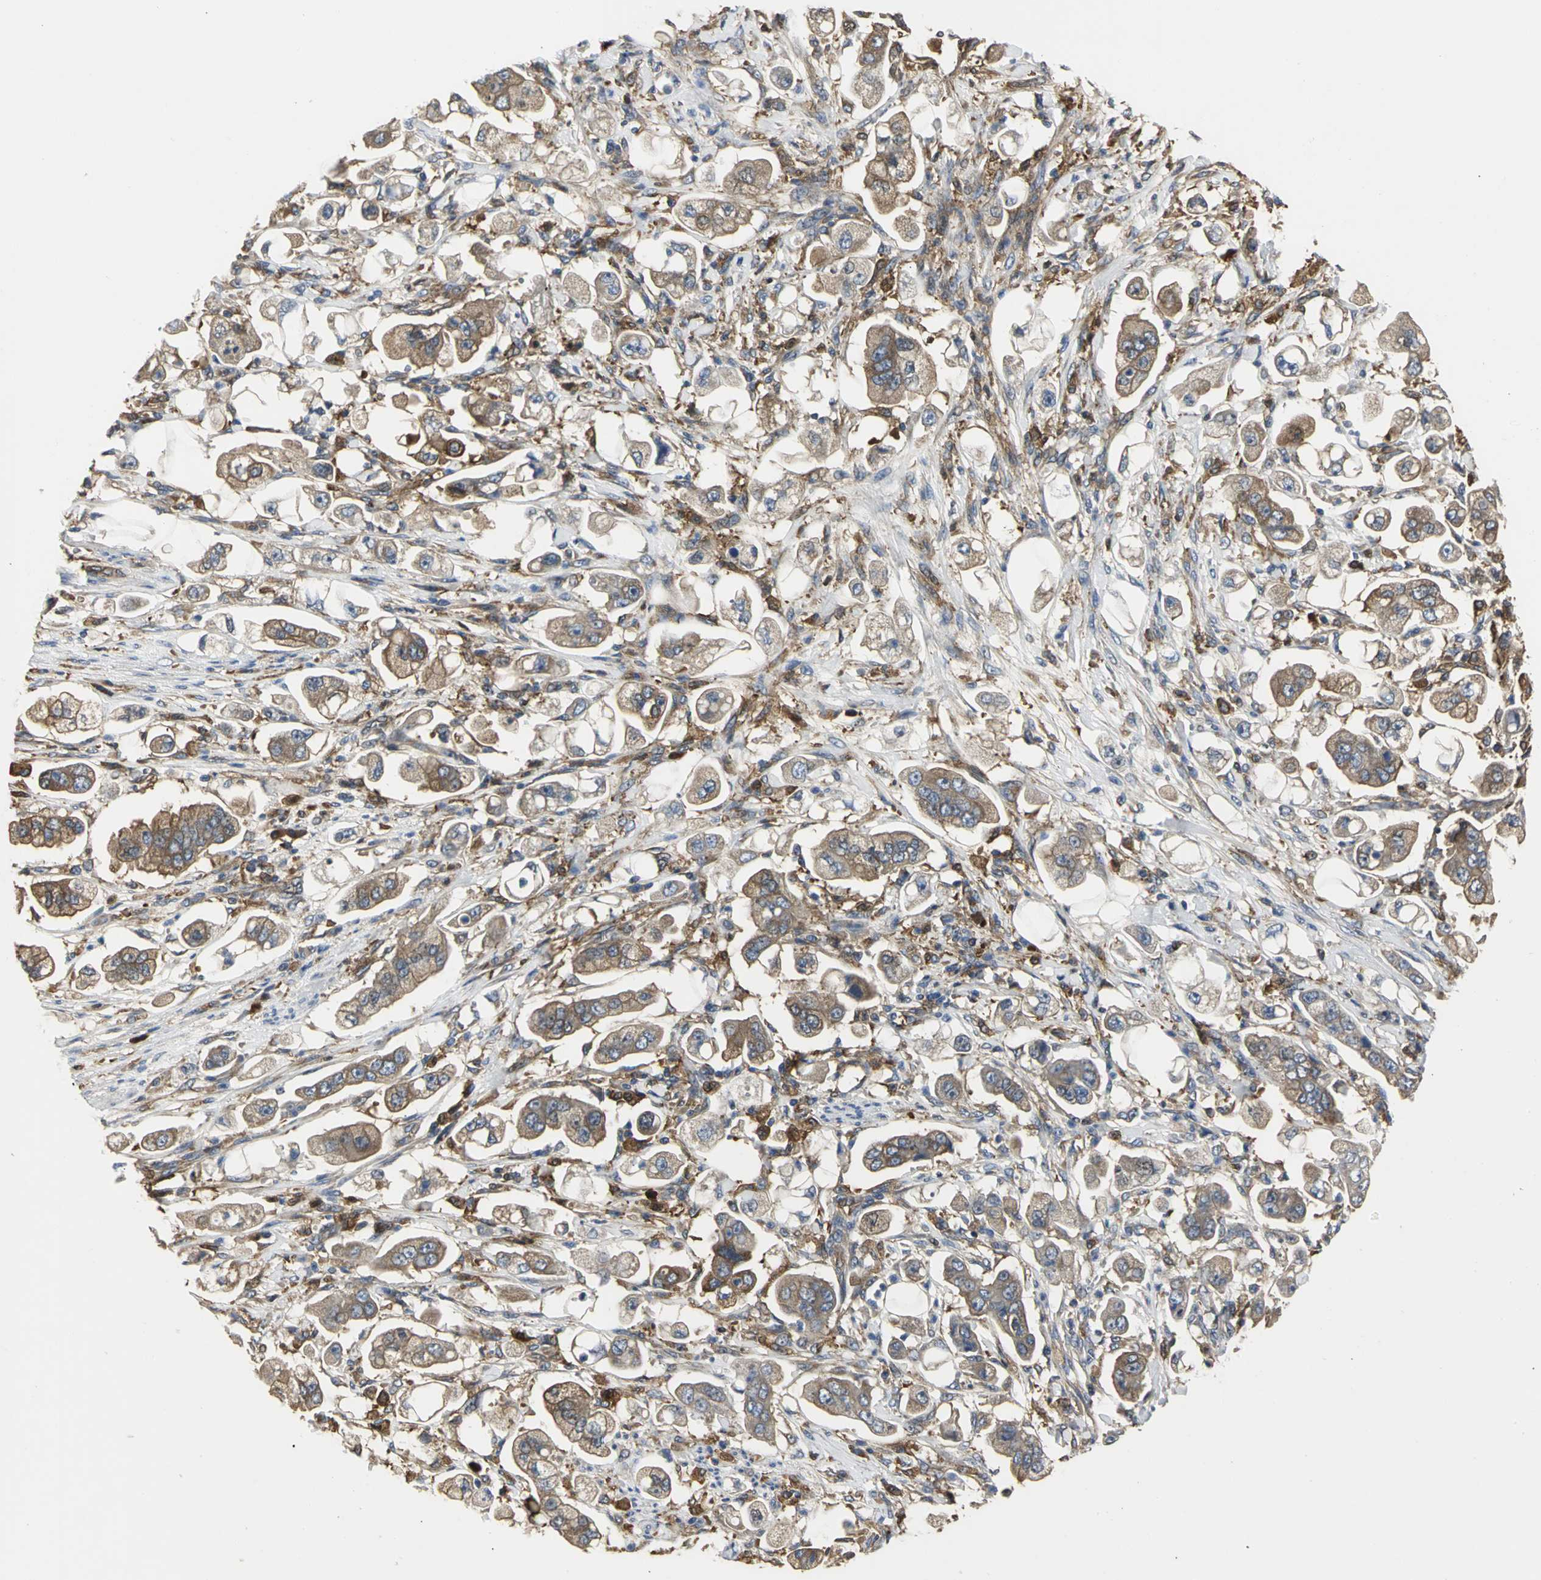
{"staining": {"intensity": "strong", "quantity": ">75%", "location": "cytoplasmic/membranous"}, "tissue": "stomach cancer", "cell_type": "Tumor cells", "image_type": "cancer", "snomed": [{"axis": "morphology", "description": "Adenocarcinoma, NOS"}, {"axis": "topography", "description": "Stomach"}], "caption": "There is high levels of strong cytoplasmic/membranous expression in tumor cells of stomach cancer, as demonstrated by immunohistochemical staining (brown color).", "gene": "CHRNB1", "patient": {"sex": "male", "age": 62}}